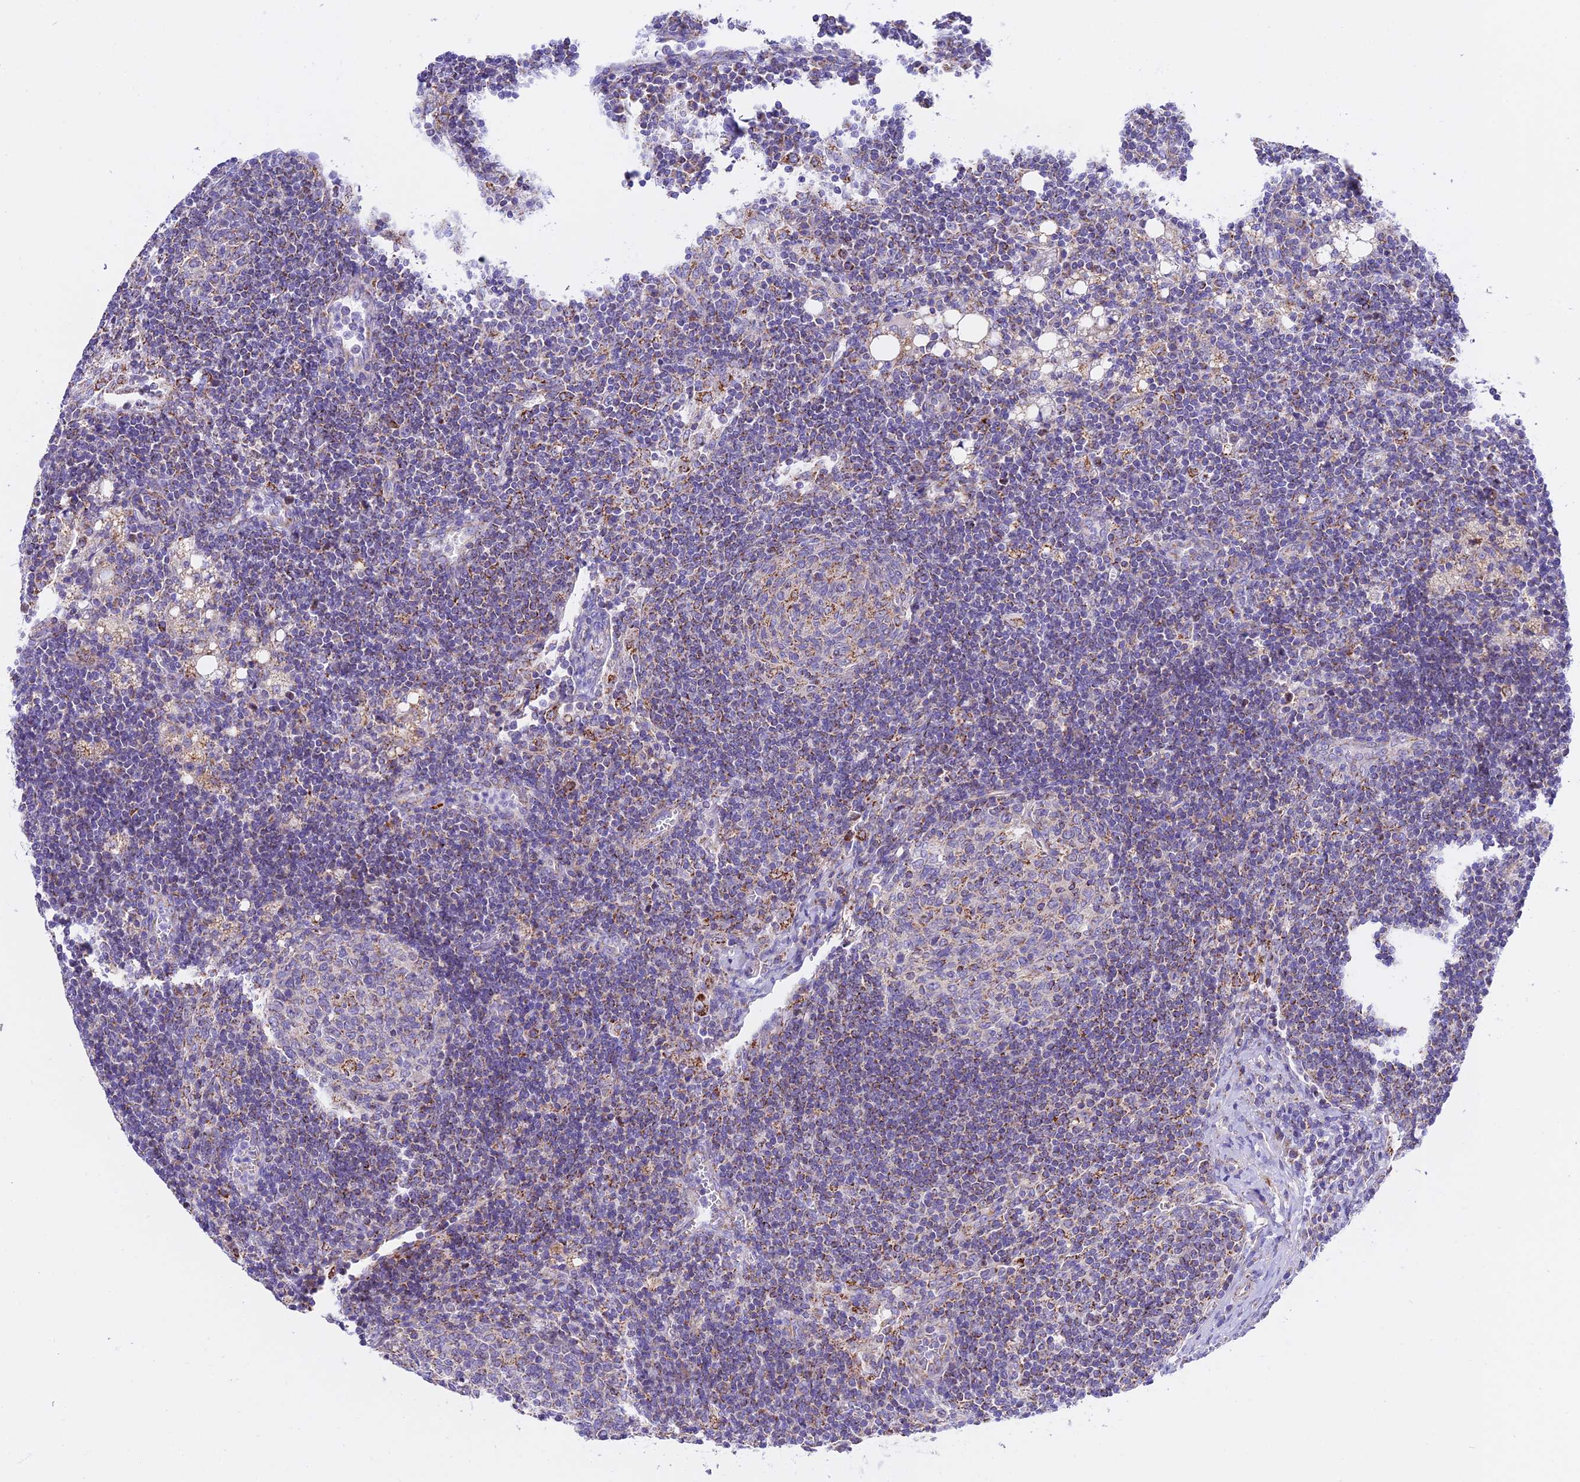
{"staining": {"intensity": "moderate", "quantity": "<25%", "location": "cytoplasmic/membranous"}, "tissue": "lymph node", "cell_type": "Germinal center cells", "image_type": "normal", "snomed": [{"axis": "morphology", "description": "Normal tissue, NOS"}, {"axis": "topography", "description": "Lymph node"}], "caption": "This image displays benign lymph node stained with immunohistochemistry to label a protein in brown. The cytoplasmic/membranous of germinal center cells show moderate positivity for the protein. Nuclei are counter-stained blue.", "gene": "HSDL2", "patient": {"sex": "female", "age": 73}}